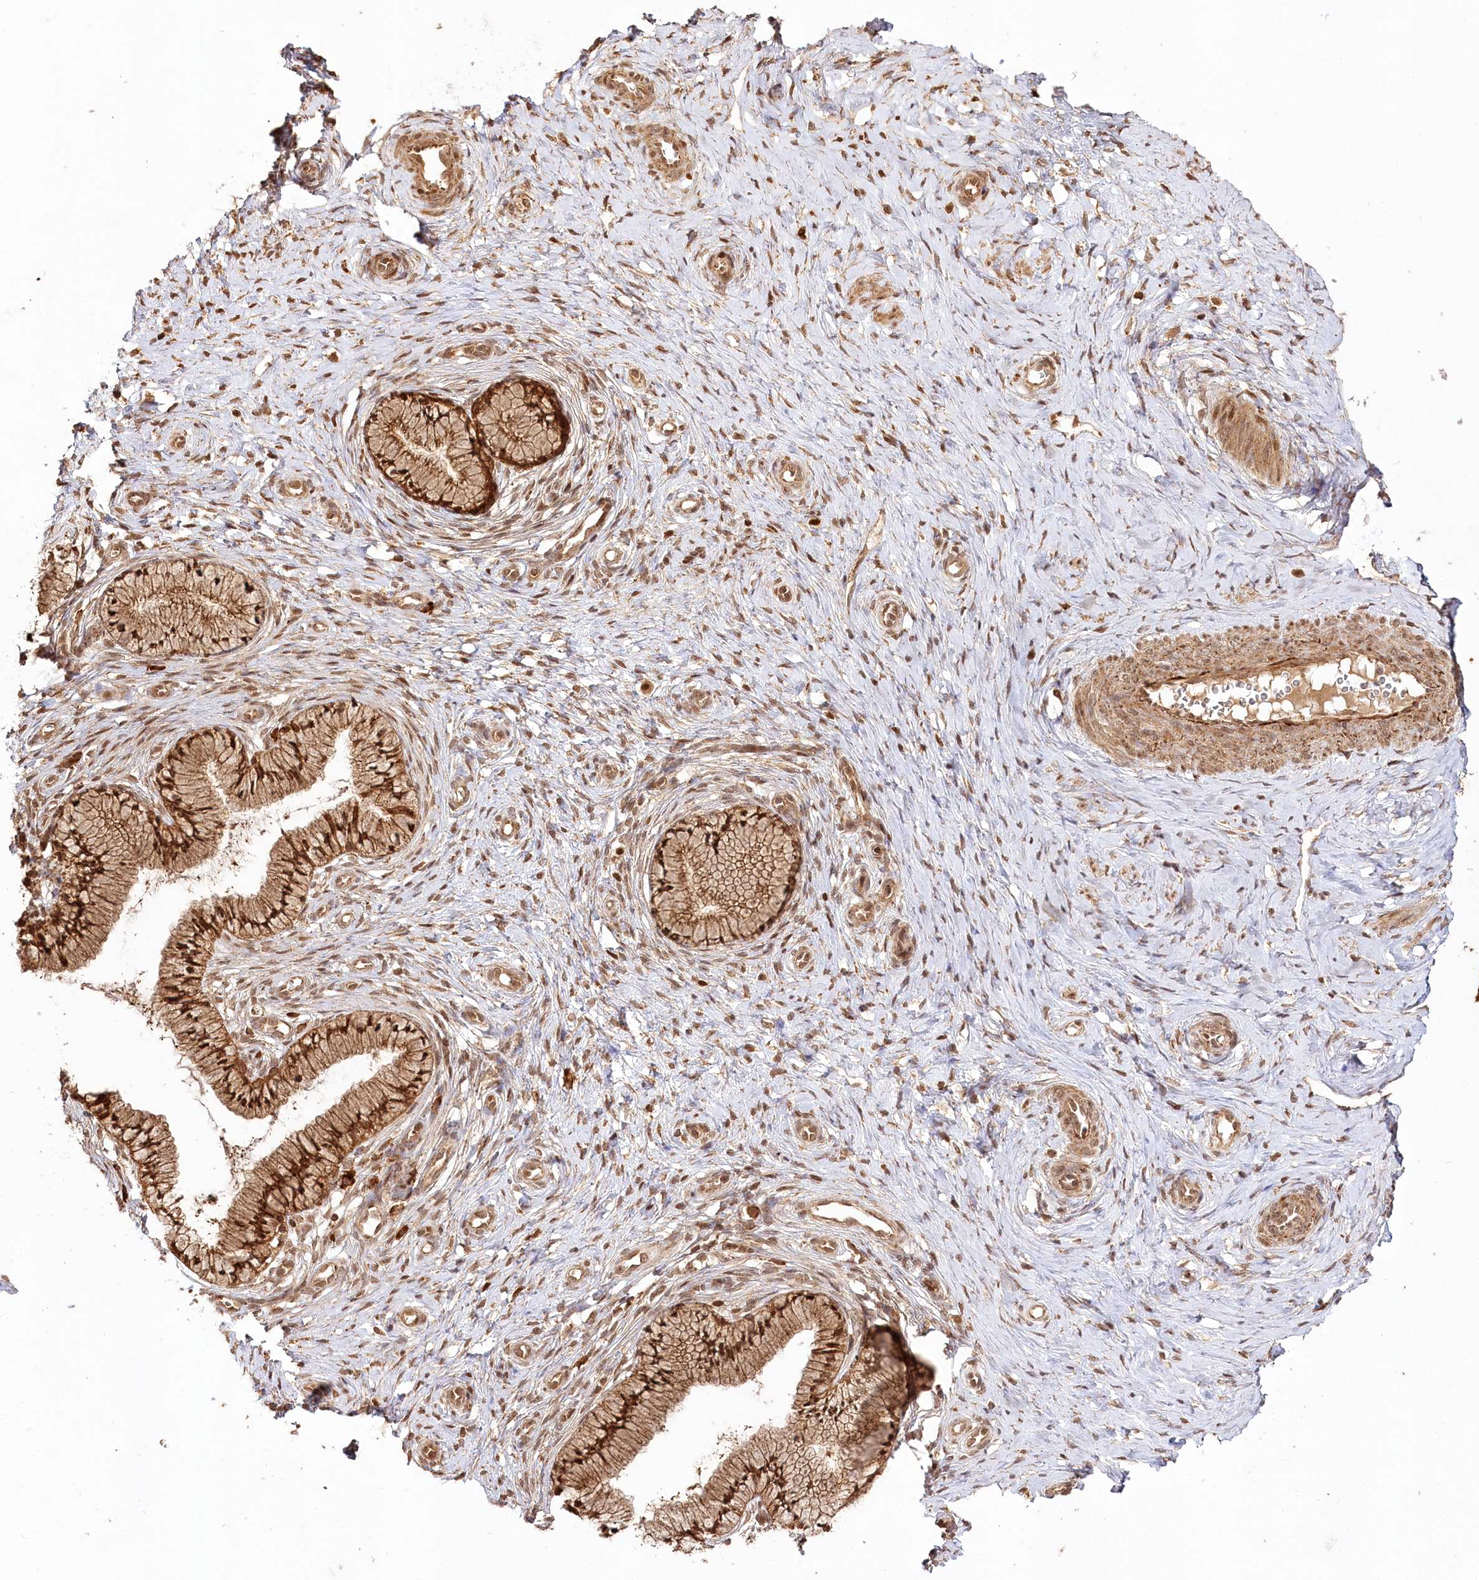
{"staining": {"intensity": "strong", "quantity": ">75%", "location": "cytoplasmic/membranous,nuclear"}, "tissue": "cervix", "cell_type": "Glandular cells", "image_type": "normal", "snomed": [{"axis": "morphology", "description": "Normal tissue, NOS"}, {"axis": "topography", "description": "Cervix"}], "caption": "This is an image of immunohistochemistry staining of benign cervix, which shows strong expression in the cytoplasmic/membranous,nuclear of glandular cells.", "gene": "ULK2", "patient": {"sex": "female", "age": 36}}